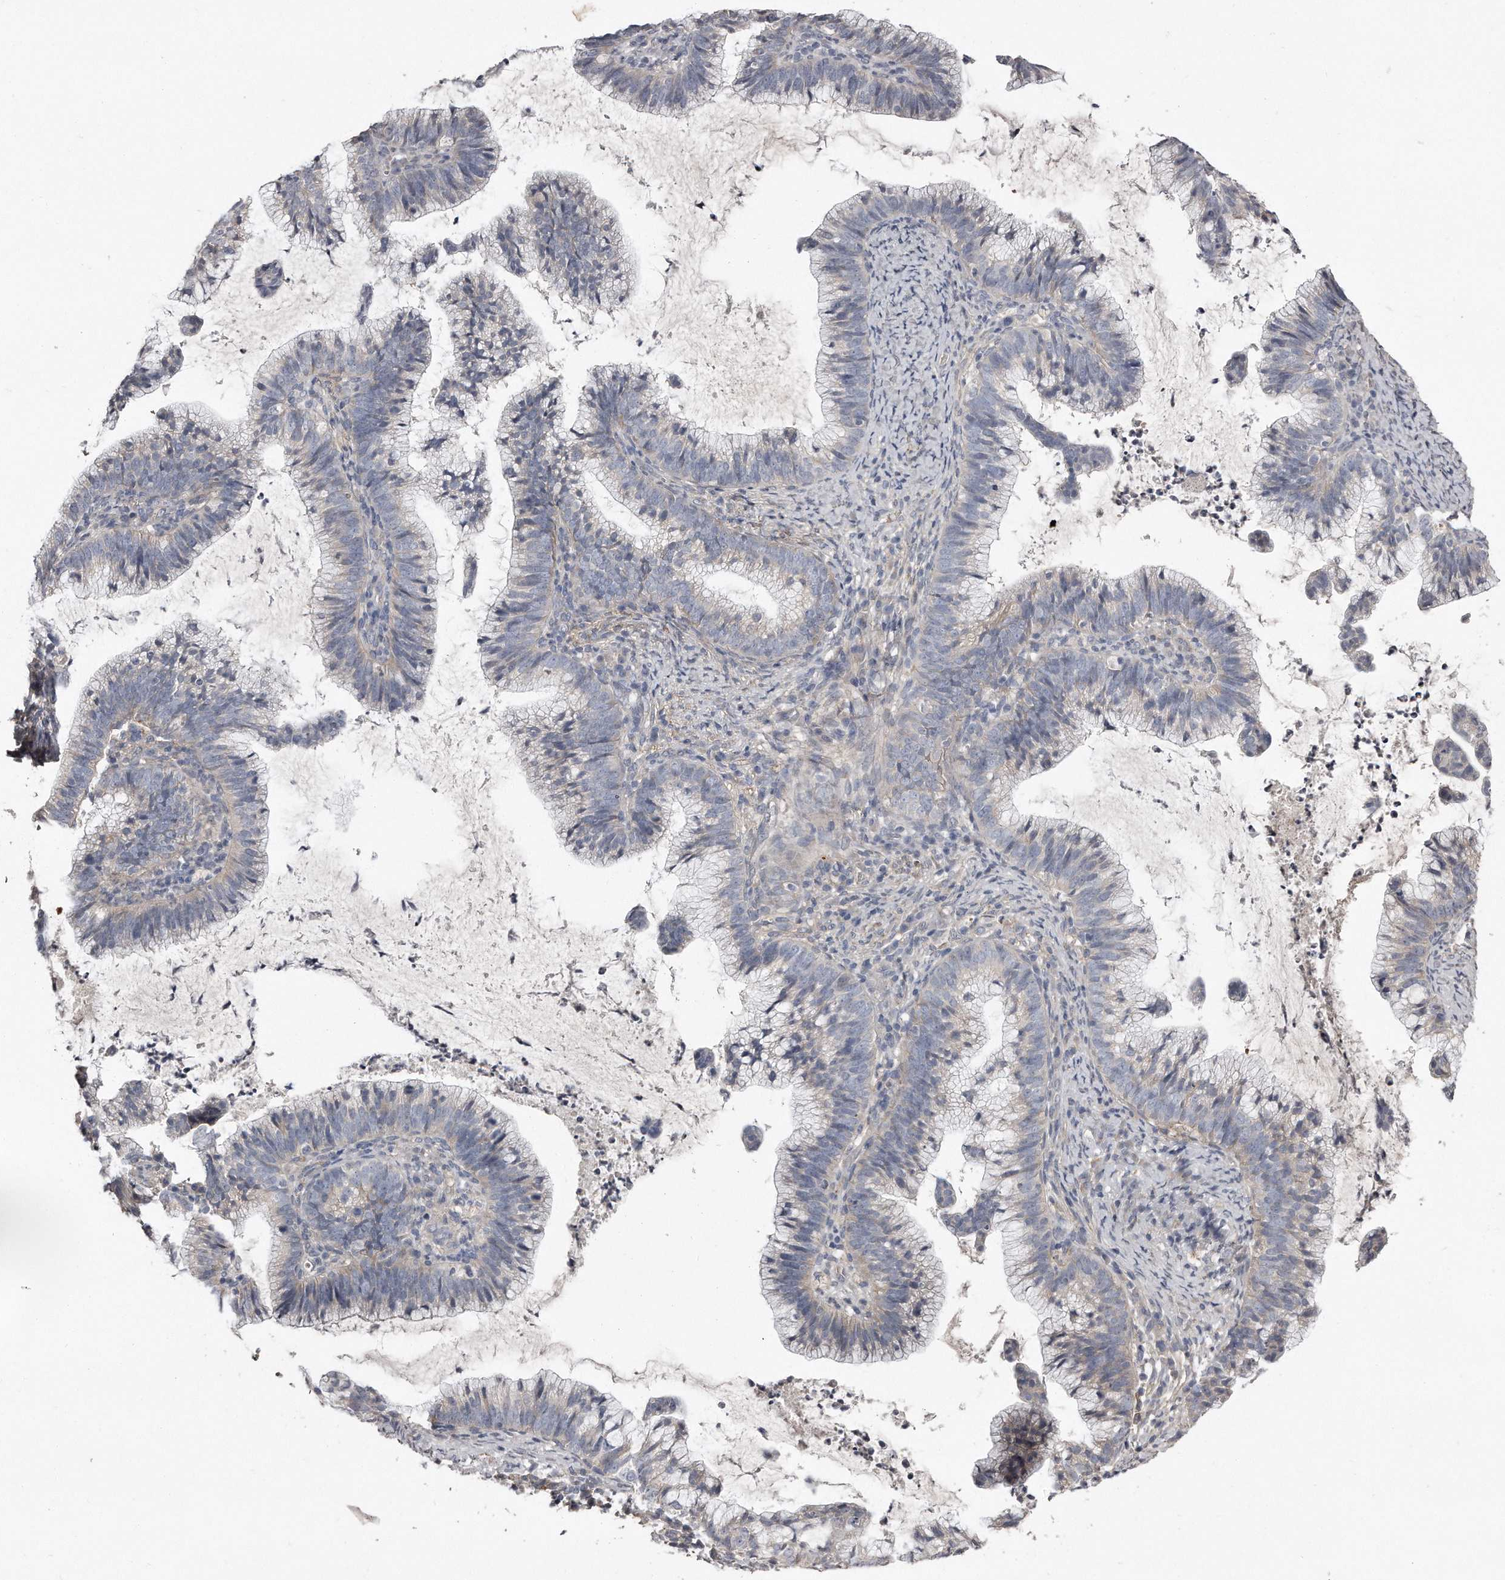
{"staining": {"intensity": "negative", "quantity": "none", "location": "none"}, "tissue": "cervical cancer", "cell_type": "Tumor cells", "image_type": "cancer", "snomed": [{"axis": "morphology", "description": "Adenocarcinoma, NOS"}, {"axis": "topography", "description": "Cervix"}], "caption": "Image shows no protein expression in tumor cells of cervical cancer (adenocarcinoma) tissue.", "gene": "LMOD1", "patient": {"sex": "female", "age": 36}}